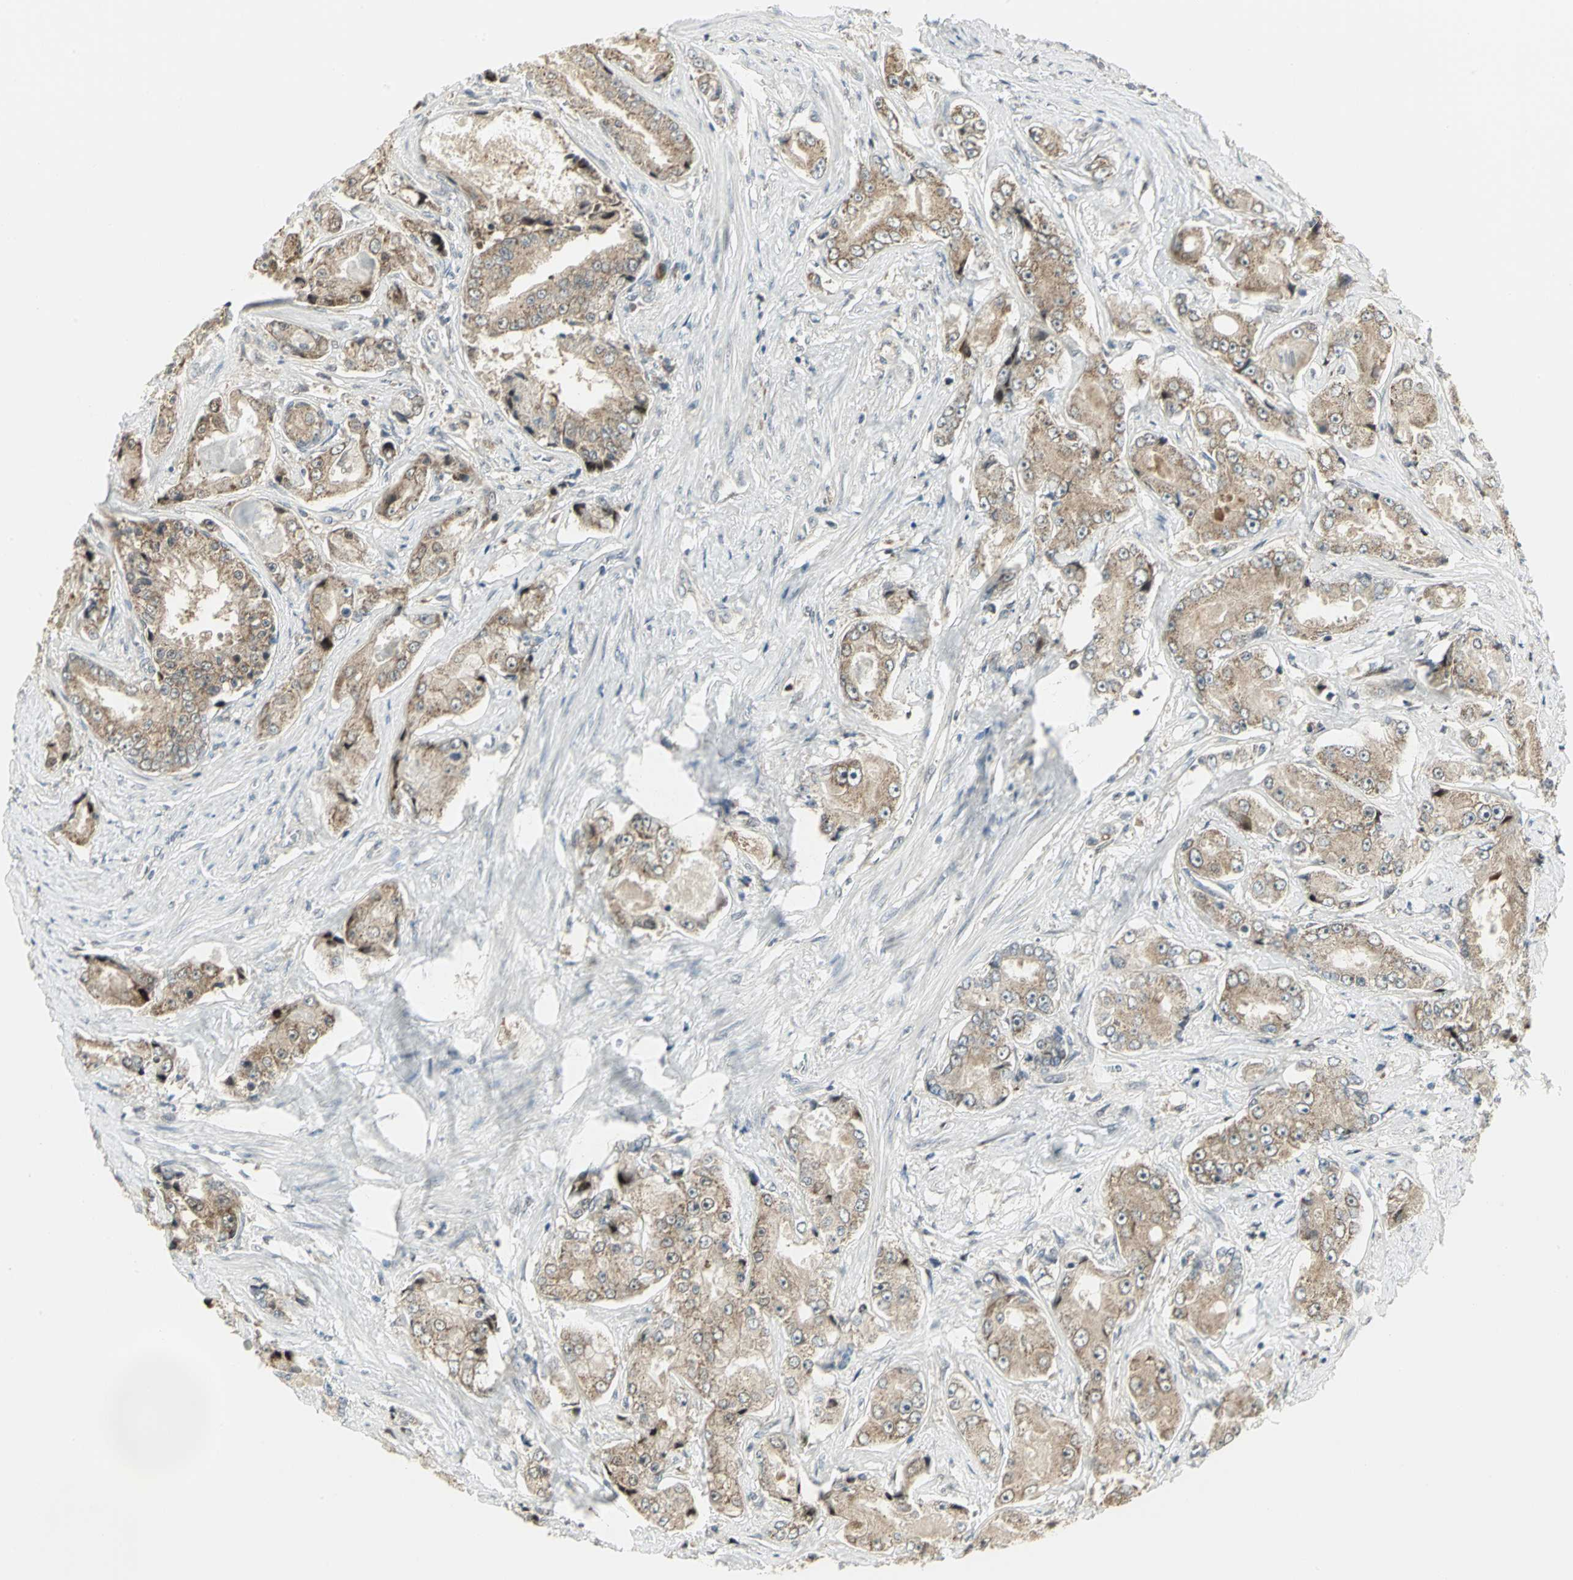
{"staining": {"intensity": "moderate", "quantity": ">75%", "location": "cytoplasmic/membranous"}, "tissue": "prostate cancer", "cell_type": "Tumor cells", "image_type": "cancer", "snomed": [{"axis": "morphology", "description": "Adenocarcinoma, High grade"}, {"axis": "topography", "description": "Prostate"}], "caption": "This histopathology image shows prostate adenocarcinoma (high-grade) stained with IHC to label a protein in brown. The cytoplasmic/membranous of tumor cells show moderate positivity for the protein. Nuclei are counter-stained blue.", "gene": "PSMC4", "patient": {"sex": "male", "age": 73}}